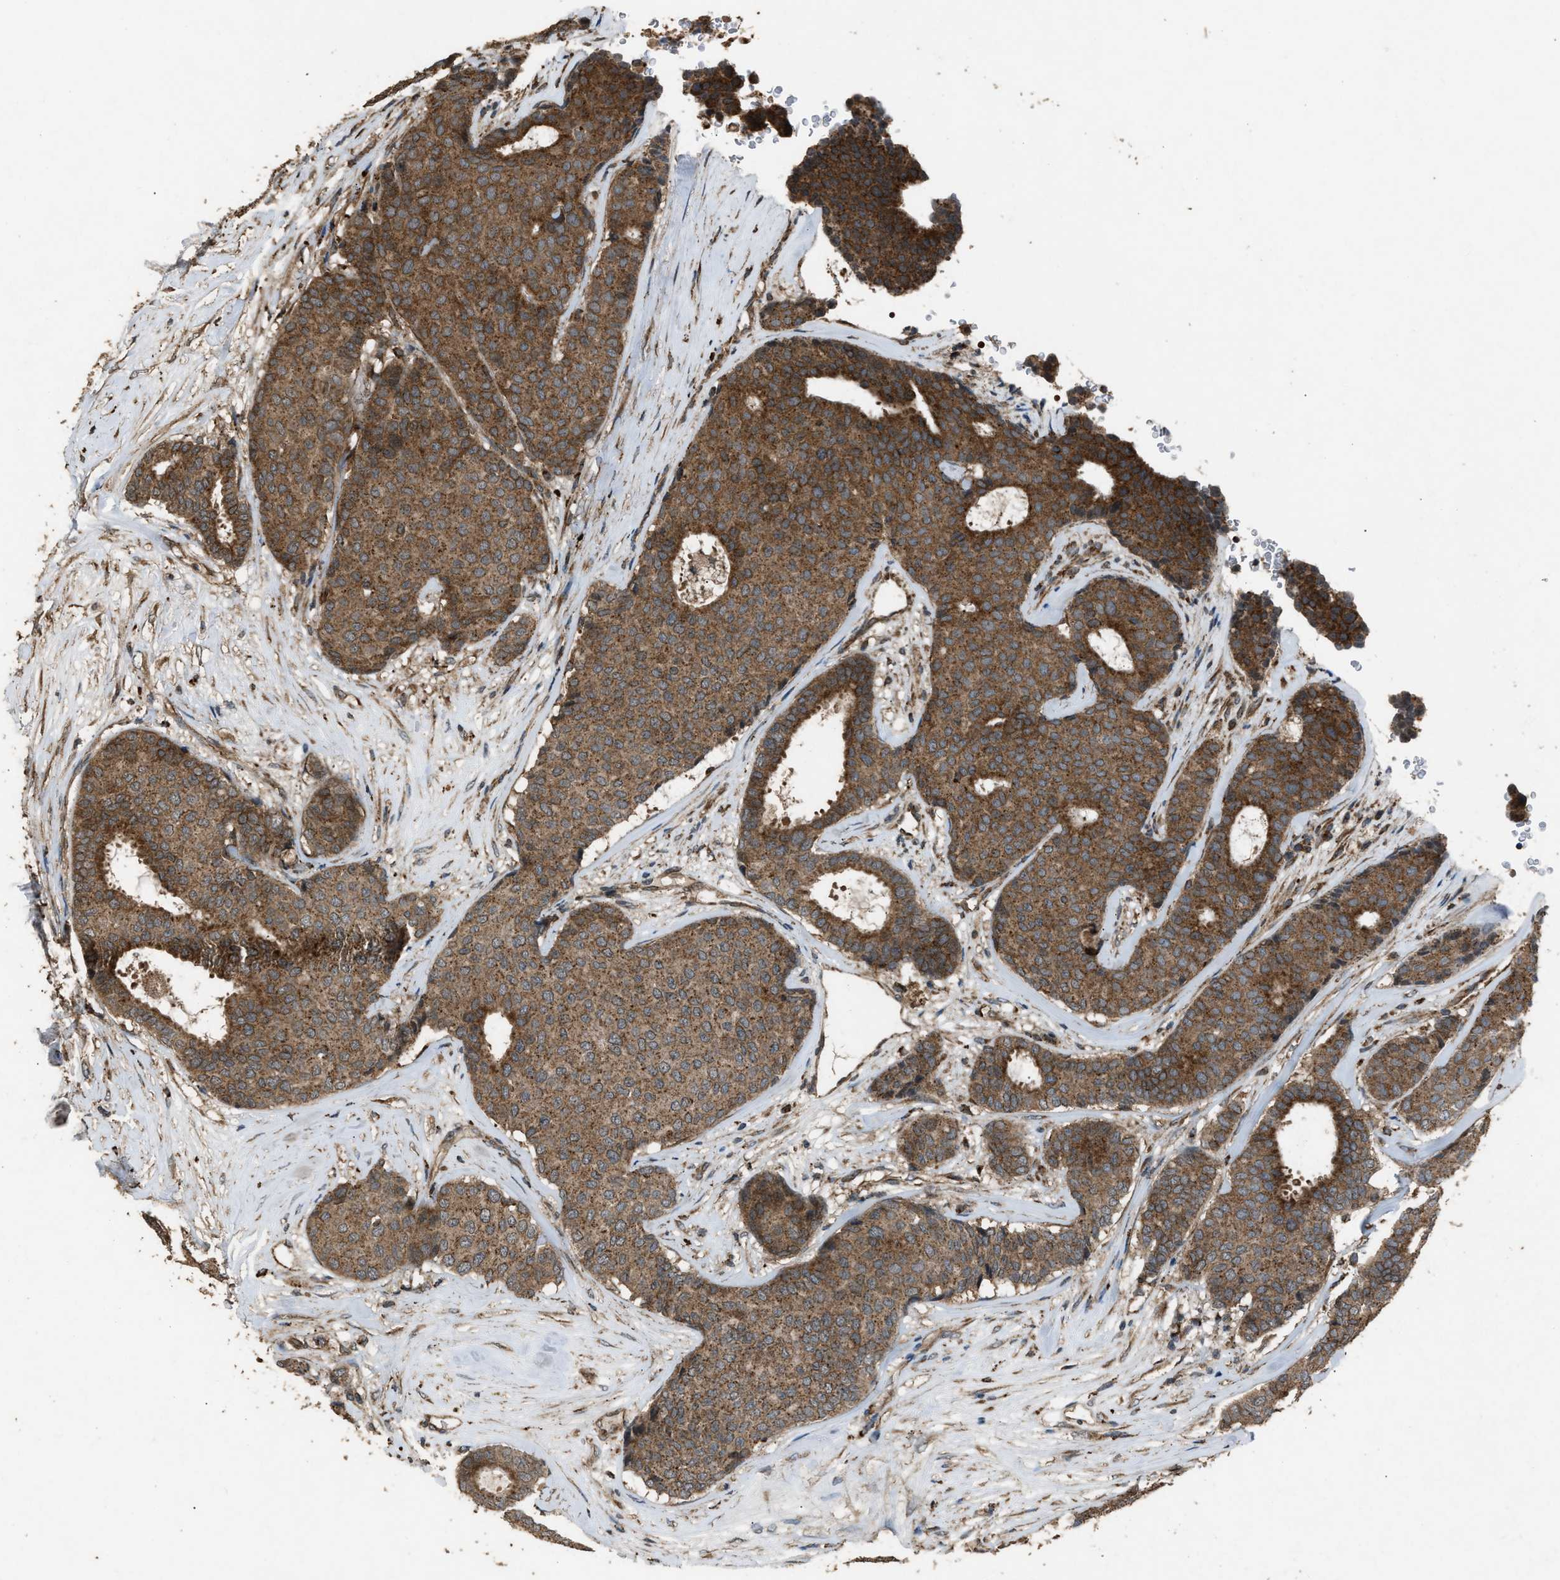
{"staining": {"intensity": "strong", "quantity": ">75%", "location": "cytoplasmic/membranous"}, "tissue": "breast cancer", "cell_type": "Tumor cells", "image_type": "cancer", "snomed": [{"axis": "morphology", "description": "Duct carcinoma"}, {"axis": "topography", "description": "Breast"}], "caption": "Protein staining by IHC reveals strong cytoplasmic/membranous expression in about >75% of tumor cells in breast intraductal carcinoma. Using DAB (3,3'-diaminobenzidine) (brown) and hematoxylin (blue) stains, captured at high magnification using brightfield microscopy.", "gene": "PSMD1", "patient": {"sex": "female", "age": 75}}